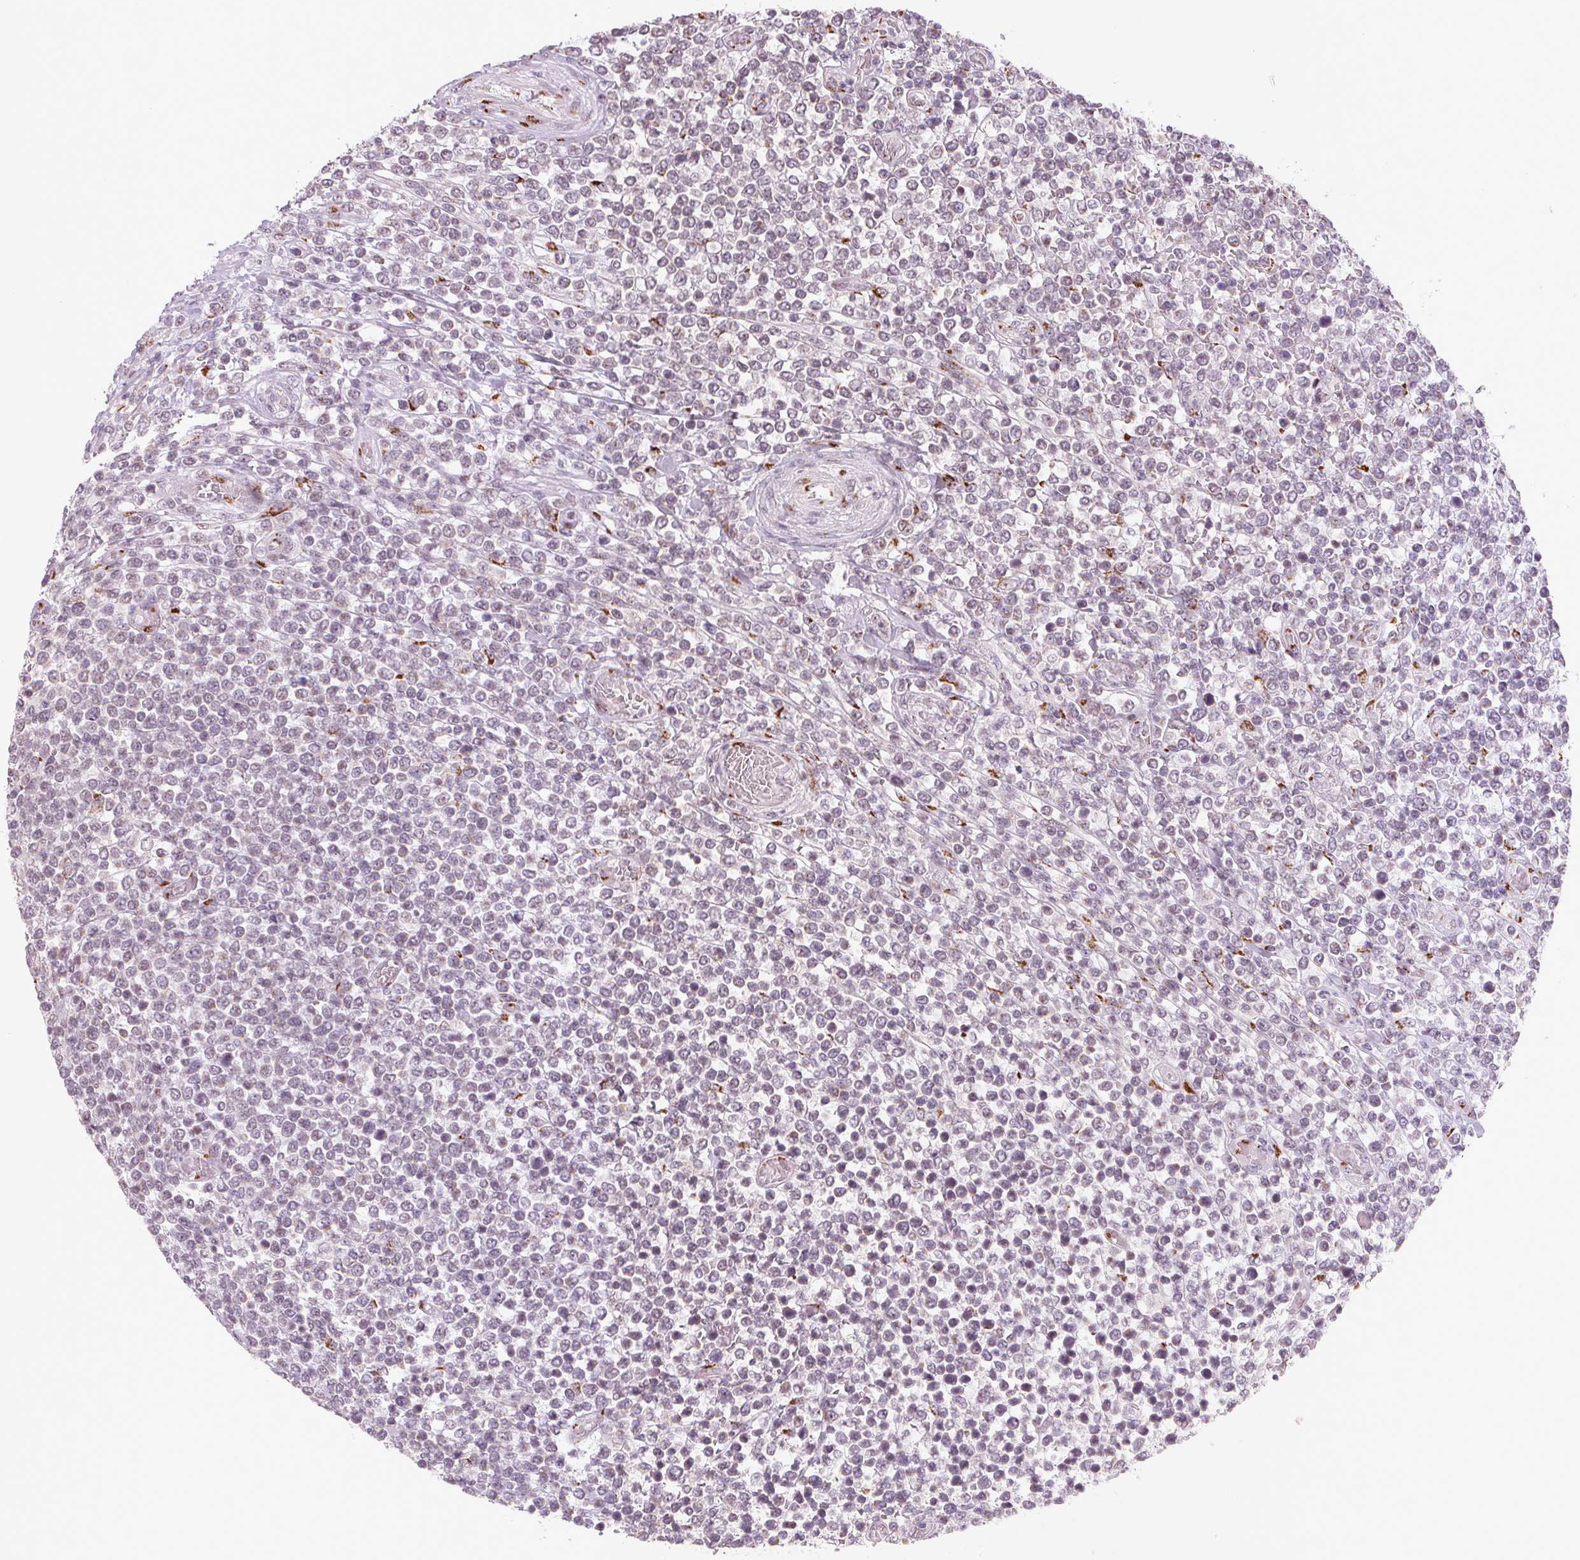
{"staining": {"intensity": "weak", "quantity": "<25%", "location": "cytoplasmic/membranous"}, "tissue": "lymphoma", "cell_type": "Tumor cells", "image_type": "cancer", "snomed": [{"axis": "morphology", "description": "Malignant lymphoma, non-Hodgkin's type, High grade"}, {"axis": "topography", "description": "Soft tissue"}], "caption": "The micrograph shows no significant expression in tumor cells of malignant lymphoma, non-Hodgkin's type (high-grade).", "gene": "RAB22A", "patient": {"sex": "female", "age": 56}}